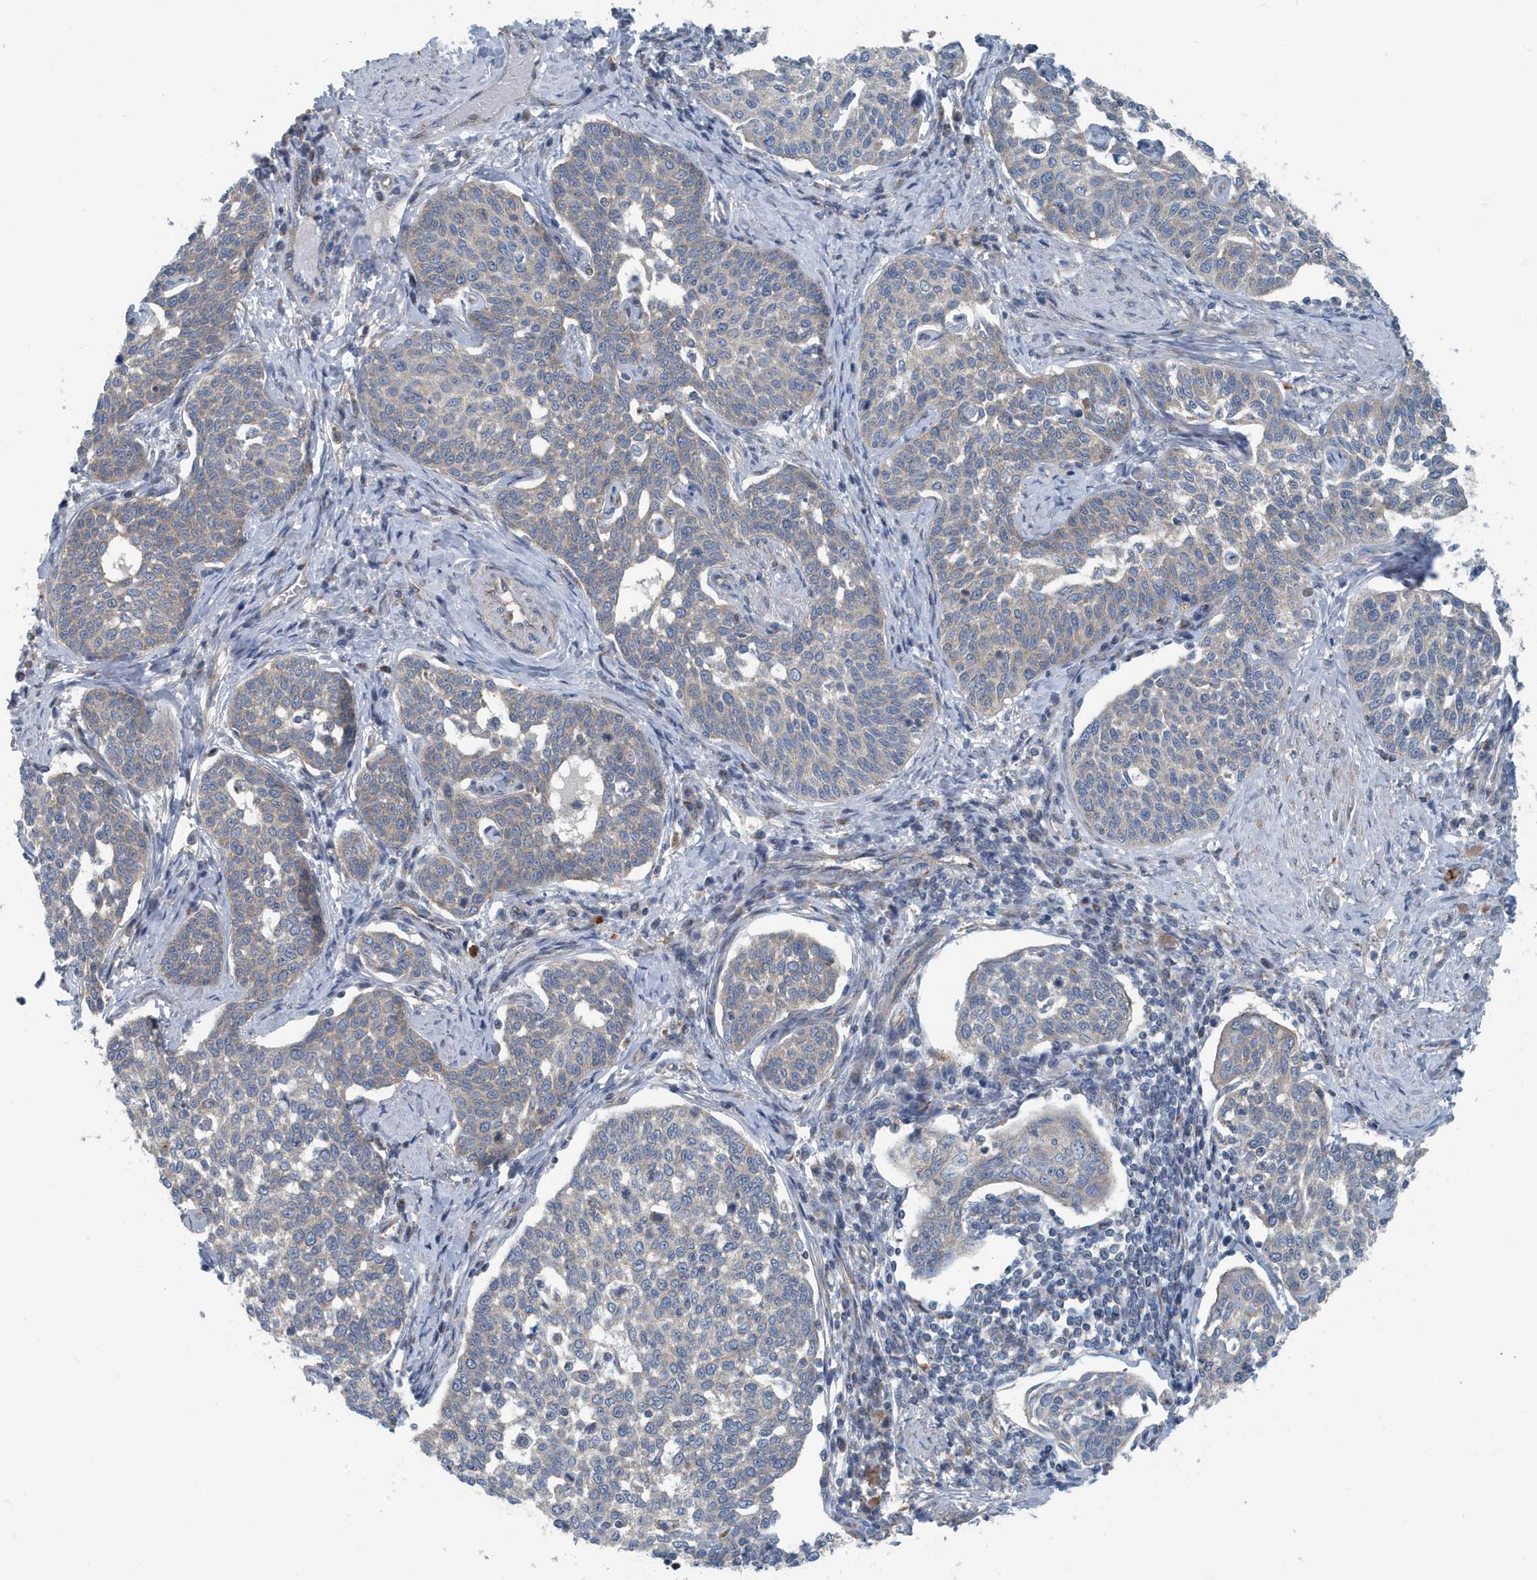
{"staining": {"intensity": "negative", "quantity": "none", "location": "none"}, "tissue": "cervical cancer", "cell_type": "Tumor cells", "image_type": "cancer", "snomed": [{"axis": "morphology", "description": "Squamous cell carcinoma, NOS"}, {"axis": "topography", "description": "Cervix"}], "caption": "High magnification brightfield microscopy of cervical squamous cell carcinoma stained with DAB (brown) and counterstained with hematoxylin (blue): tumor cells show no significant staining.", "gene": "PPM1M", "patient": {"sex": "female", "age": 34}}